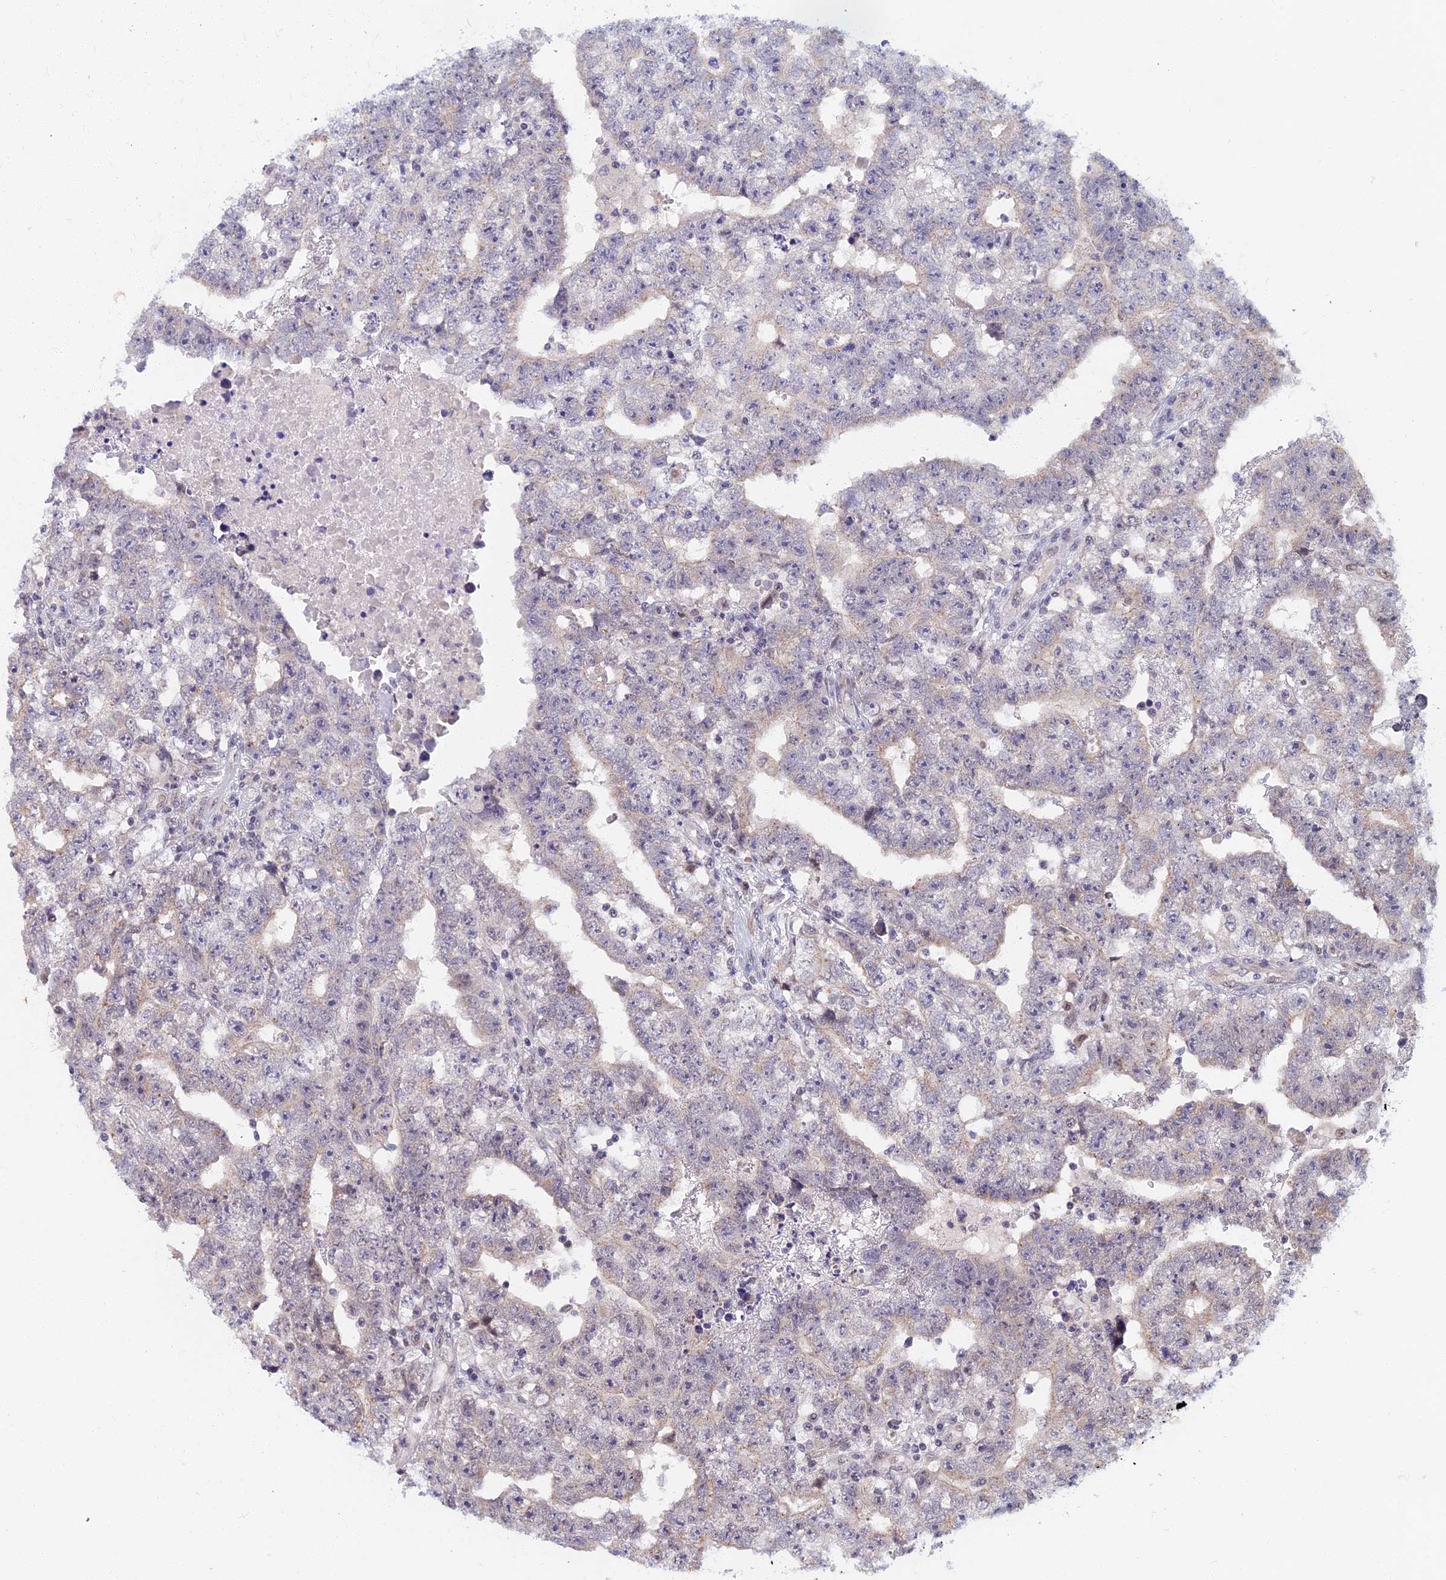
{"staining": {"intensity": "negative", "quantity": "none", "location": "none"}, "tissue": "testis cancer", "cell_type": "Tumor cells", "image_type": "cancer", "snomed": [{"axis": "morphology", "description": "Carcinoma, Embryonal, NOS"}, {"axis": "topography", "description": "Testis"}], "caption": "The immunohistochemistry image has no significant positivity in tumor cells of testis embryonal carcinoma tissue. The staining is performed using DAB brown chromogen with nuclei counter-stained in using hematoxylin.", "gene": "CCDC113", "patient": {"sex": "male", "age": 25}}